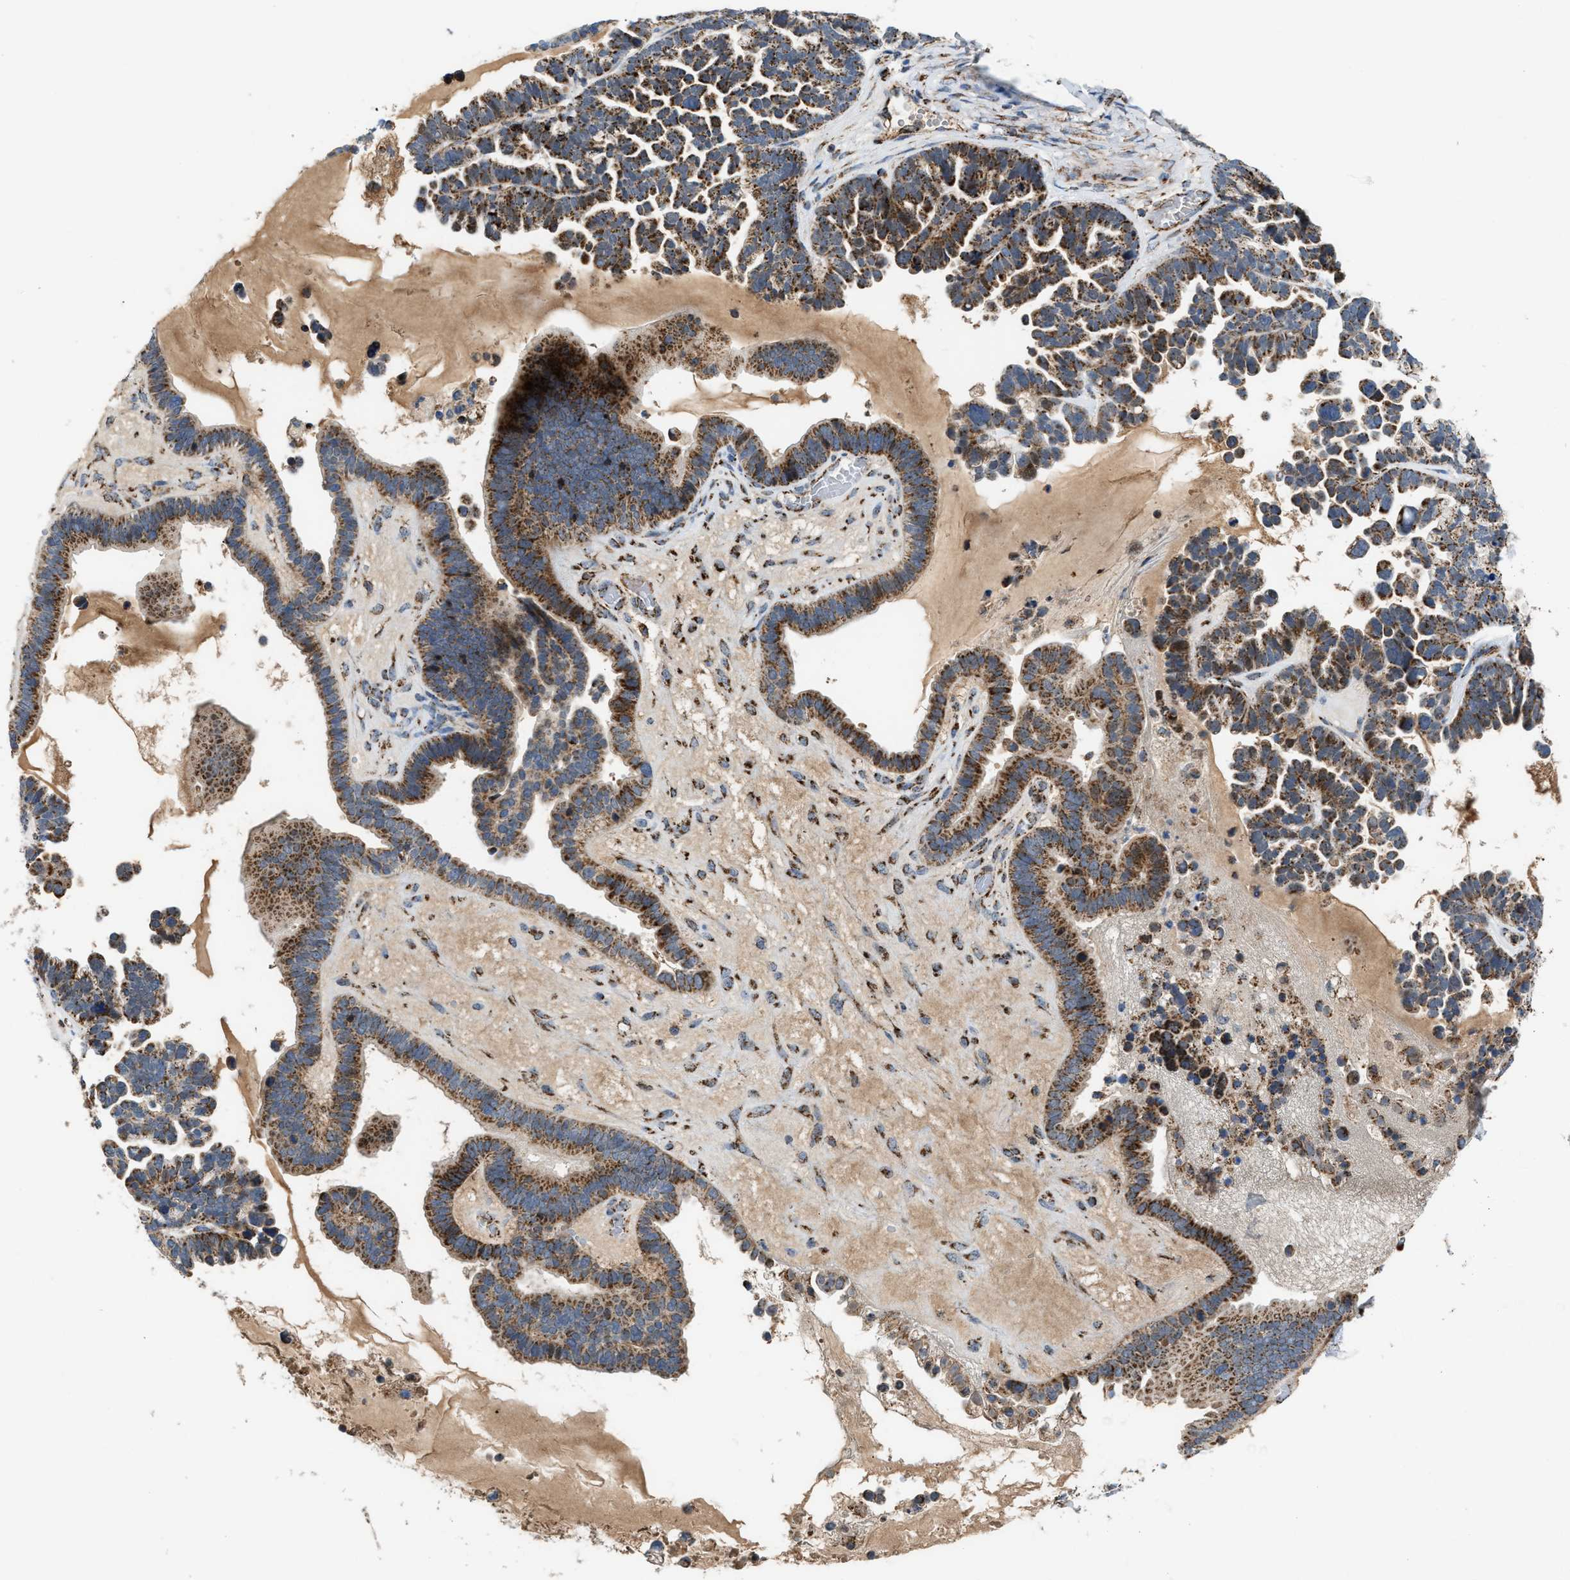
{"staining": {"intensity": "moderate", "quantity": ">75%", "location": "cytoplasmic/membranous"}, "tissue": "ovarian cancer", "cell_type": "Tumor cells", "image_type": "cancer", "snomed": [{"axis": "morphology", "description": "Cystadenocarcinoma, serous, NOS"}, {"axis": "topography", "description": "Ovary"}], "caption": "Protein staining of ovarian serous cystadenocarcinoma tissue displays moderate cytoplasmic/membranous staining in about >75% of tumor cells. The protein of interest is shown in brown color, while the nuclei are stained blue.", "gene": "PMPCA", "patient": {"sex": "female", "age": 56}}